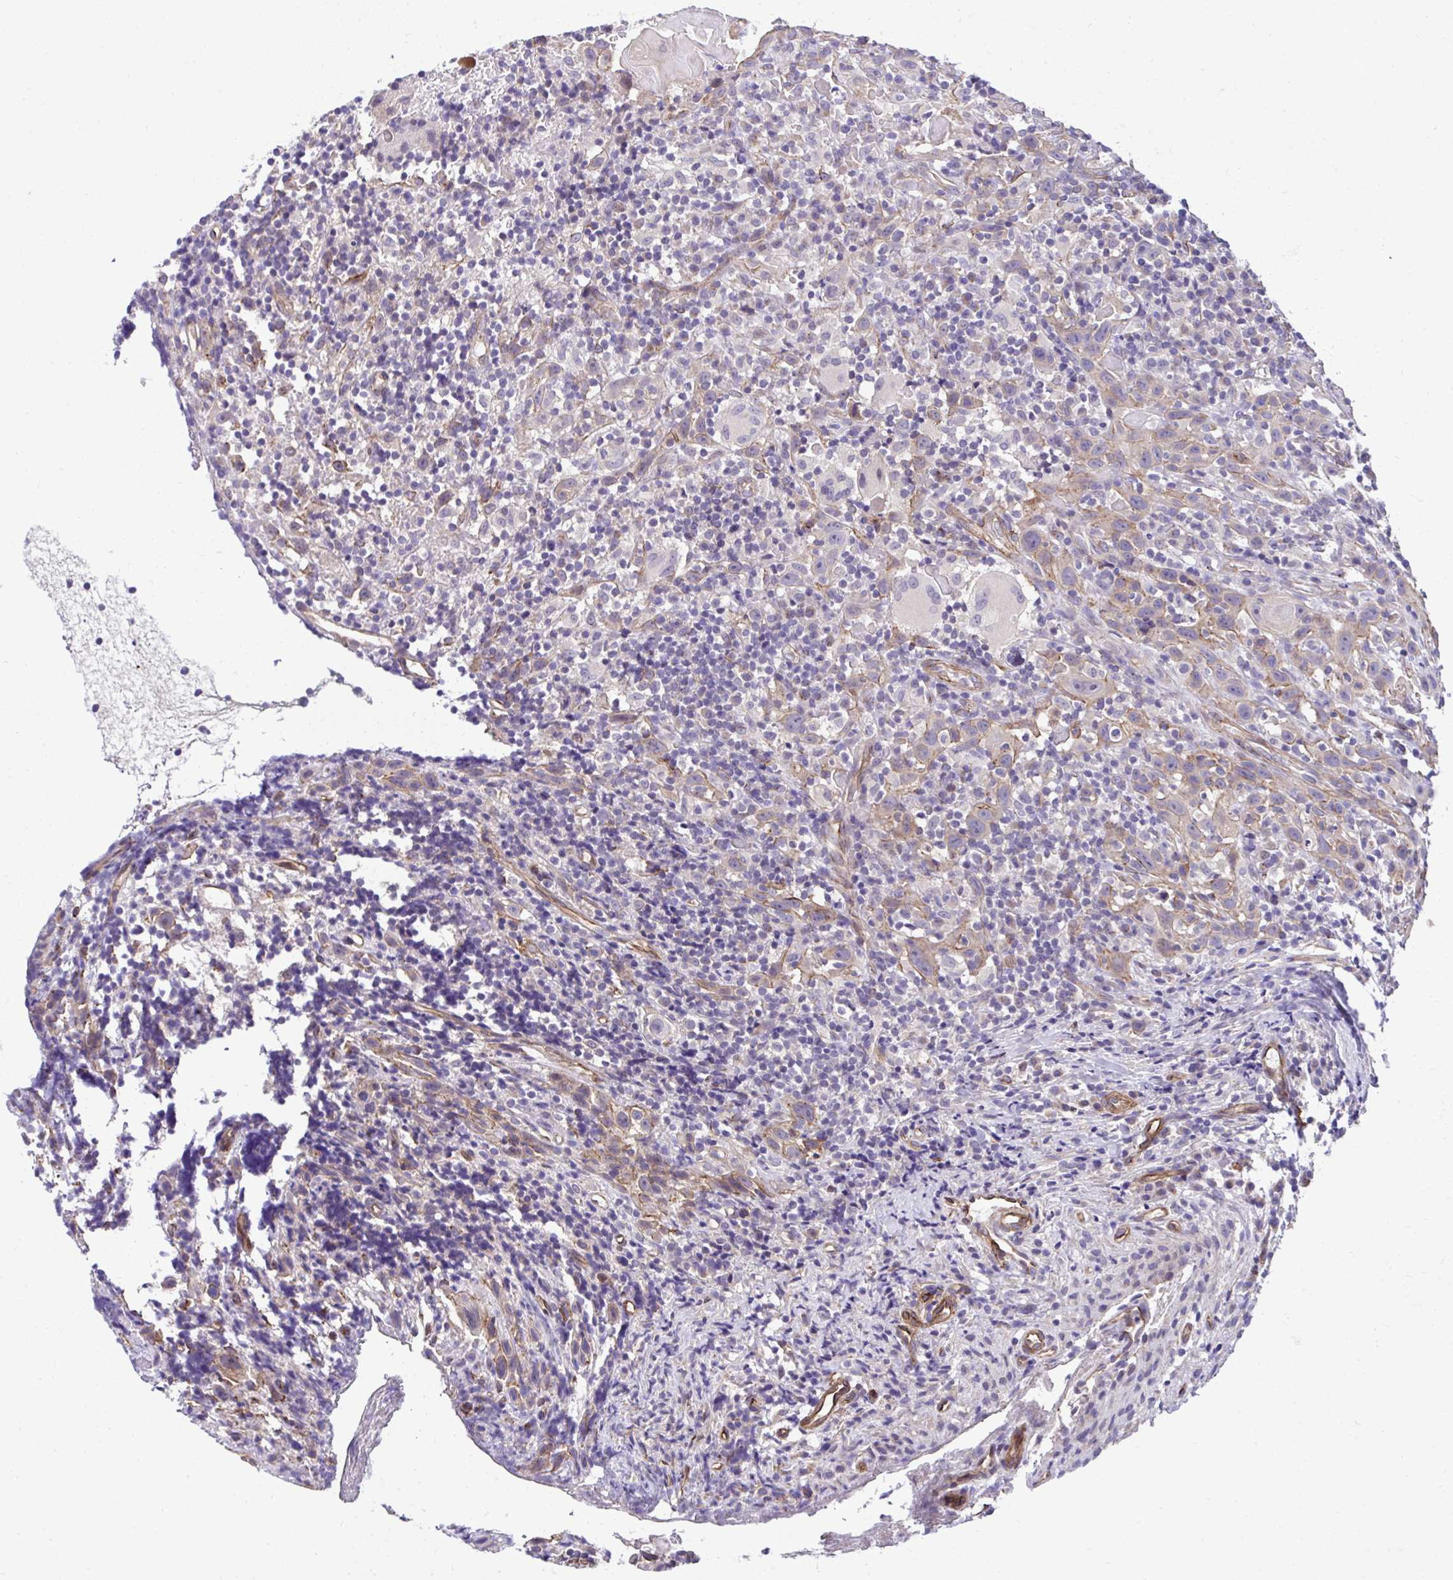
{"staining": {"intensity": "weak", "quantity": "25%-75%", "location": "cytoplasmic/membranous"}, "tissue": "head and neck cancer", "cell_type": "Tumor cells", "image_type": "cancer", "snomed": [{"axis": "morphology", "description": "Squamous cell carcinoma, NOS"}, {"axis": "topography", "description": "Head-Neck"}], "caption": "Head and neck squamous cell carcinoma tissue demonstrates weak cytoplasmic/membranous positivity in about 25%-75% of tumor cells (Brightfield microscopy of DAB IHC at high magnification).", "gene": "TRIM52", "patient": {"sex": "female", "age": 95}}